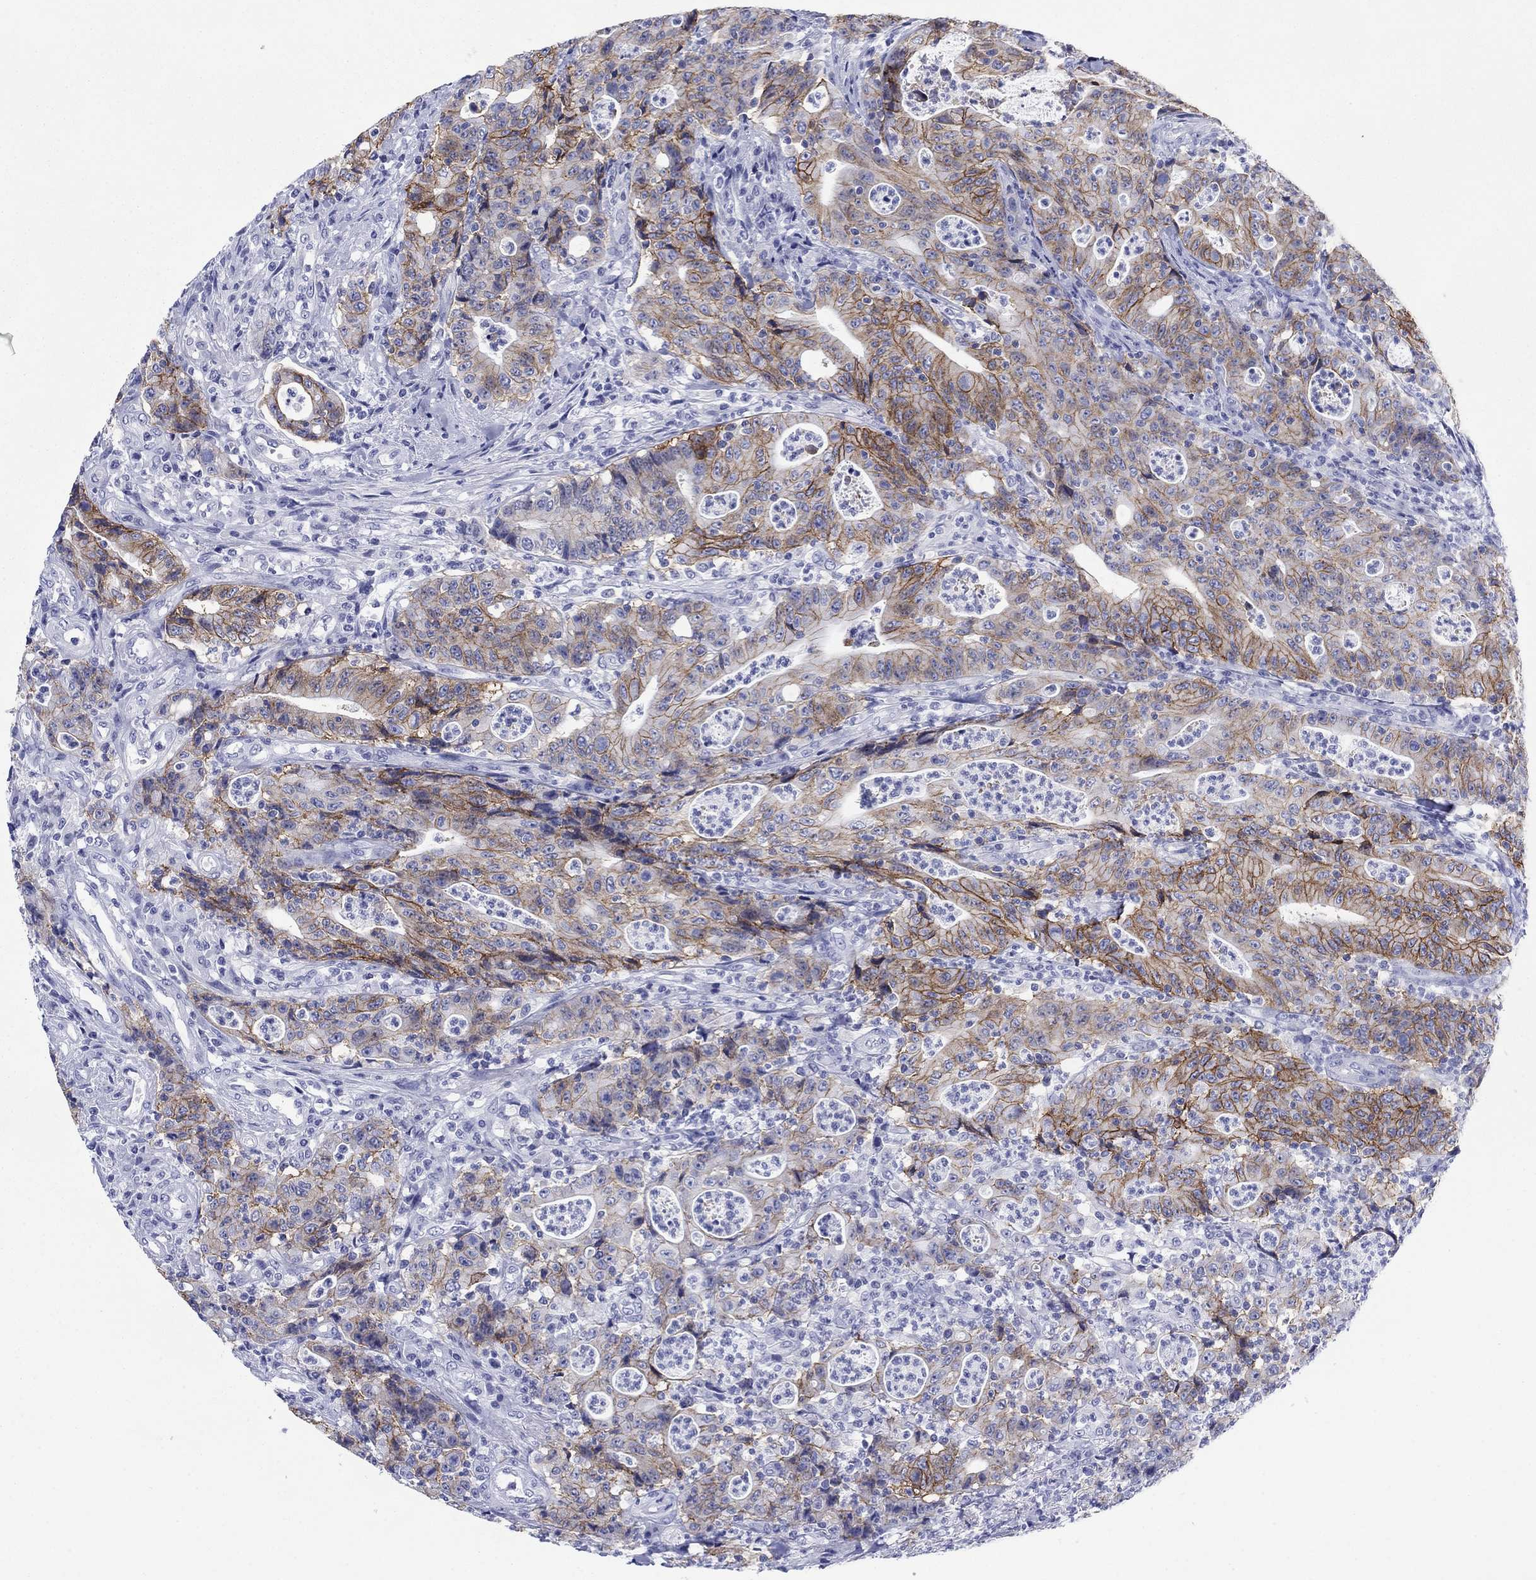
{"staining": {"intensity": "strong", "quantity": "<25%", "location": "cytoplasmic/membranous"}, "tissue": "colorectal cancer", "cell_type": "Tumor cells", "image_type": "cancer", "snomed": [{"axis": "morphology", "description": "Adenocarcinoma, NOS"}, {"axis": "topography", "description": "Colon"}], "caption": "Colorectal cancer stained with a brown dye shows strong cytoplasmic/membranous positive positivity in approximately <25% of tumor cells.", "gene": "ATP1B1", "patient": {"sex": "male", "age": 70}}